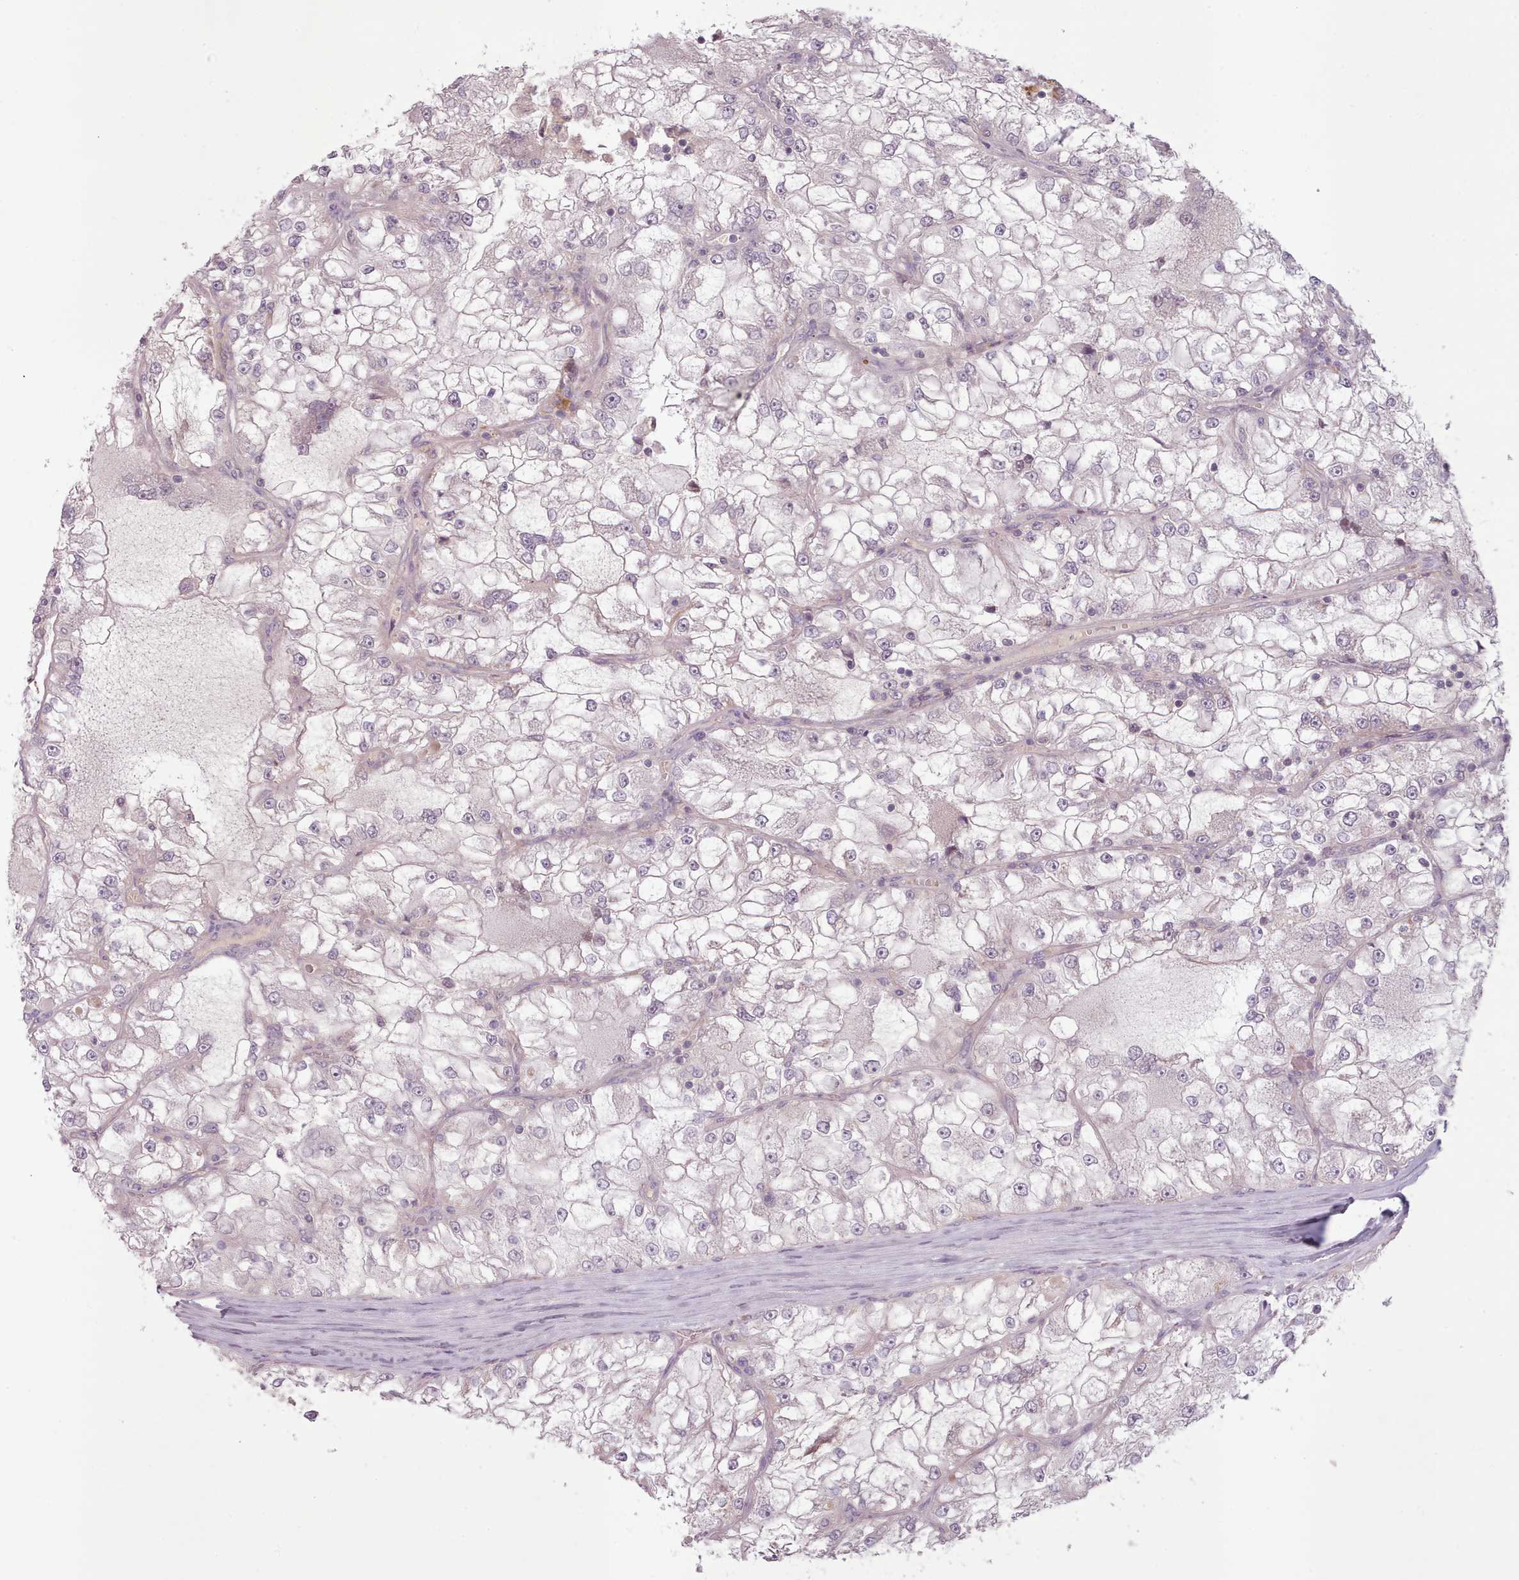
{"staining": {"intensity": "negative", "quantity": "none", "location": "none"}, "tissue": "renal cancer", "cell_type": "Tumor cells", "image_type": "cancer", "snomed": [{"axis": "morphology", "description": "Adenocarcinoma, NOS"}, {"axis": "topography", "description": "Kidney"}], "caption": "Renal cancer (adenocarcinoma) was stained to show a protein in brown. There is no significant positivity in tumor cells. (DAB immunohistochemistry, high magnification).", "gene": "LAPTM5", "patient": {"sex": "female", "age": 72}}